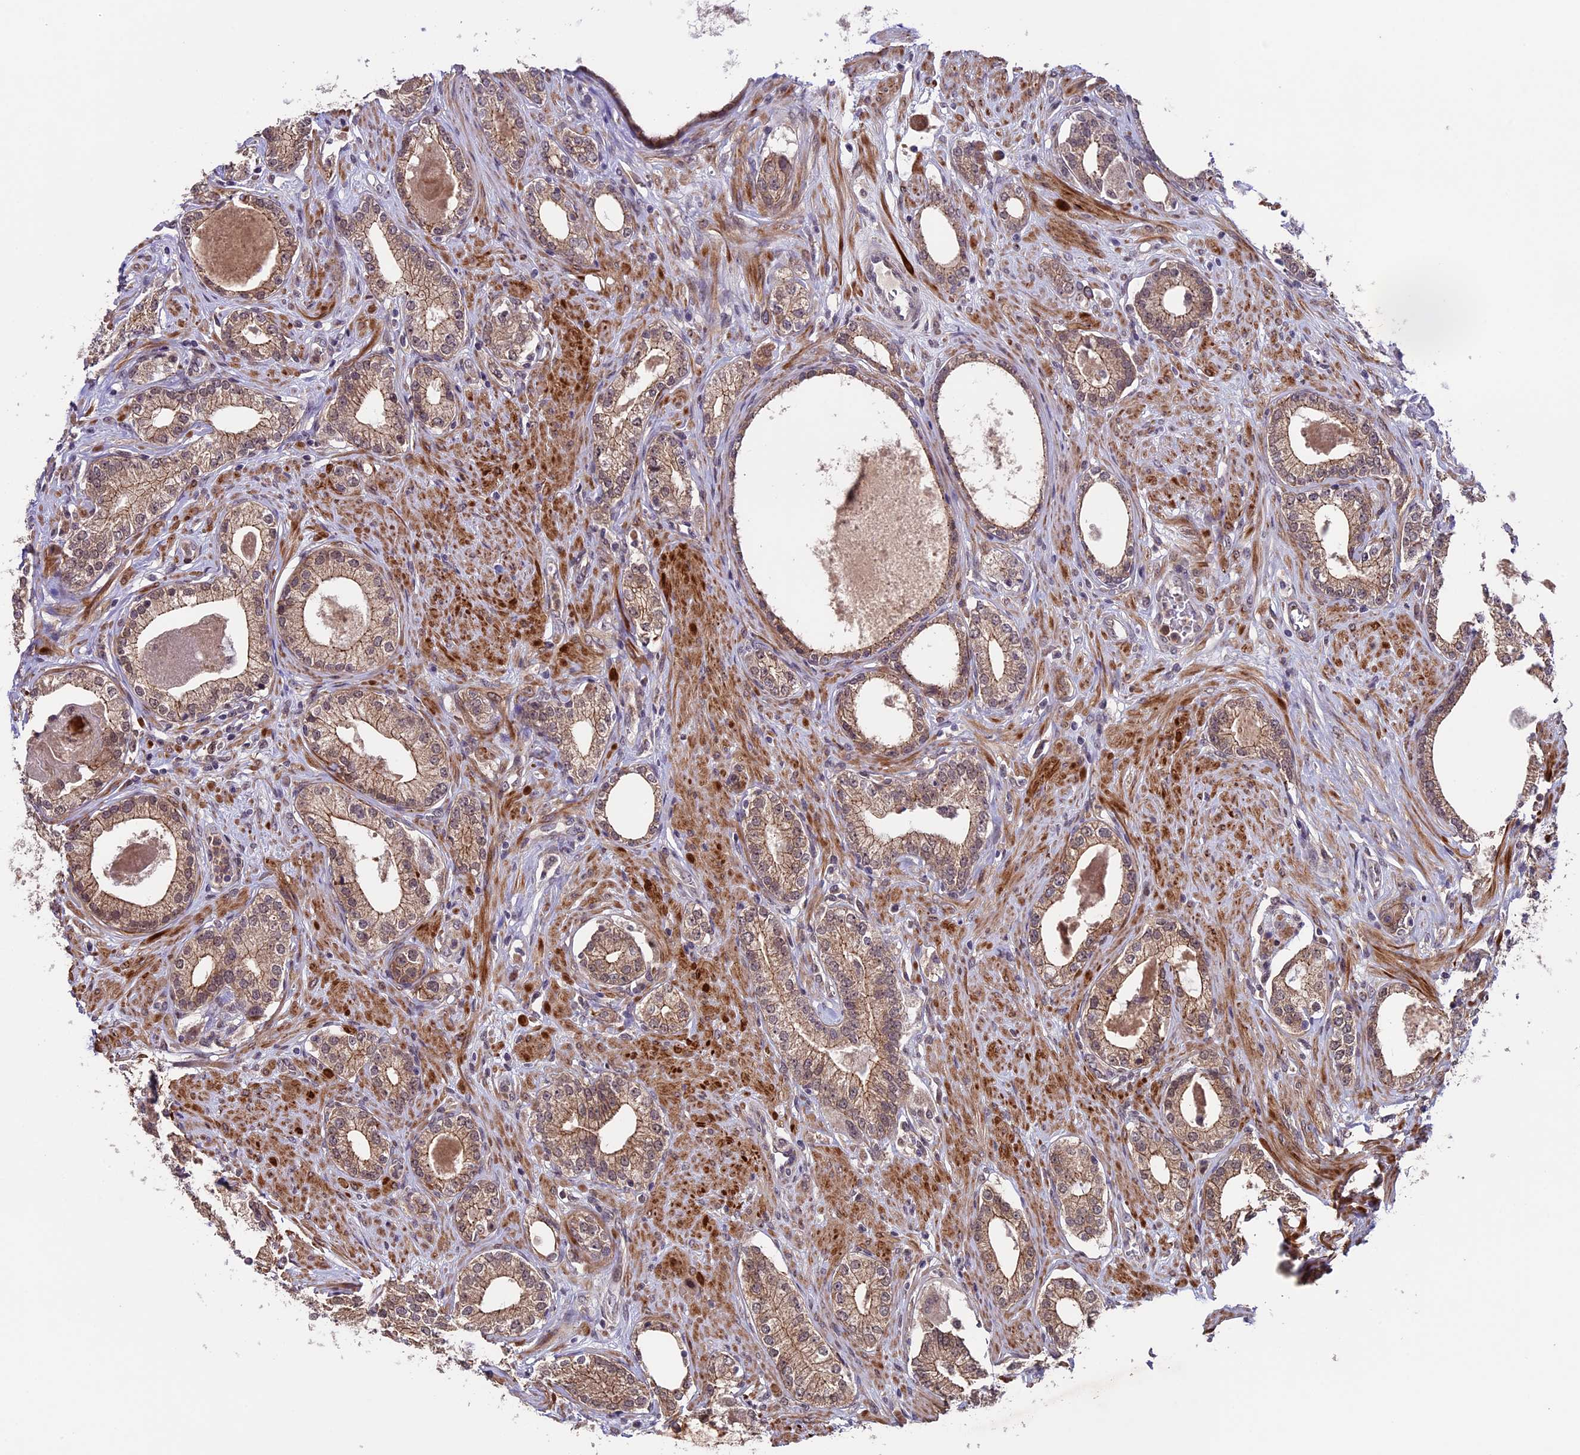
{"staining": {"intensity": "weak", "quantity": ">75%", "location": "cytoplasmic/membranous"}, "tissue": "prostate cancer", "cell_type": "Tumor cells", "image_type": "cancer", "snomed": [{"axis": "morphology", "description": "Adenocarcinoma, High grade"}, {"axis": "topography", "description": "Prostate"}], "caption": "DAB (3,3'-diaminobenzidine) immunohistochemical staining of human prostate adenocarcinoma (high-grade) shows weak cytoplasmic/membranous protein staining in about >75% of tumor cells.", "gene": "SIPA1L3", "patient": {"sex": "male", "age": 63}}